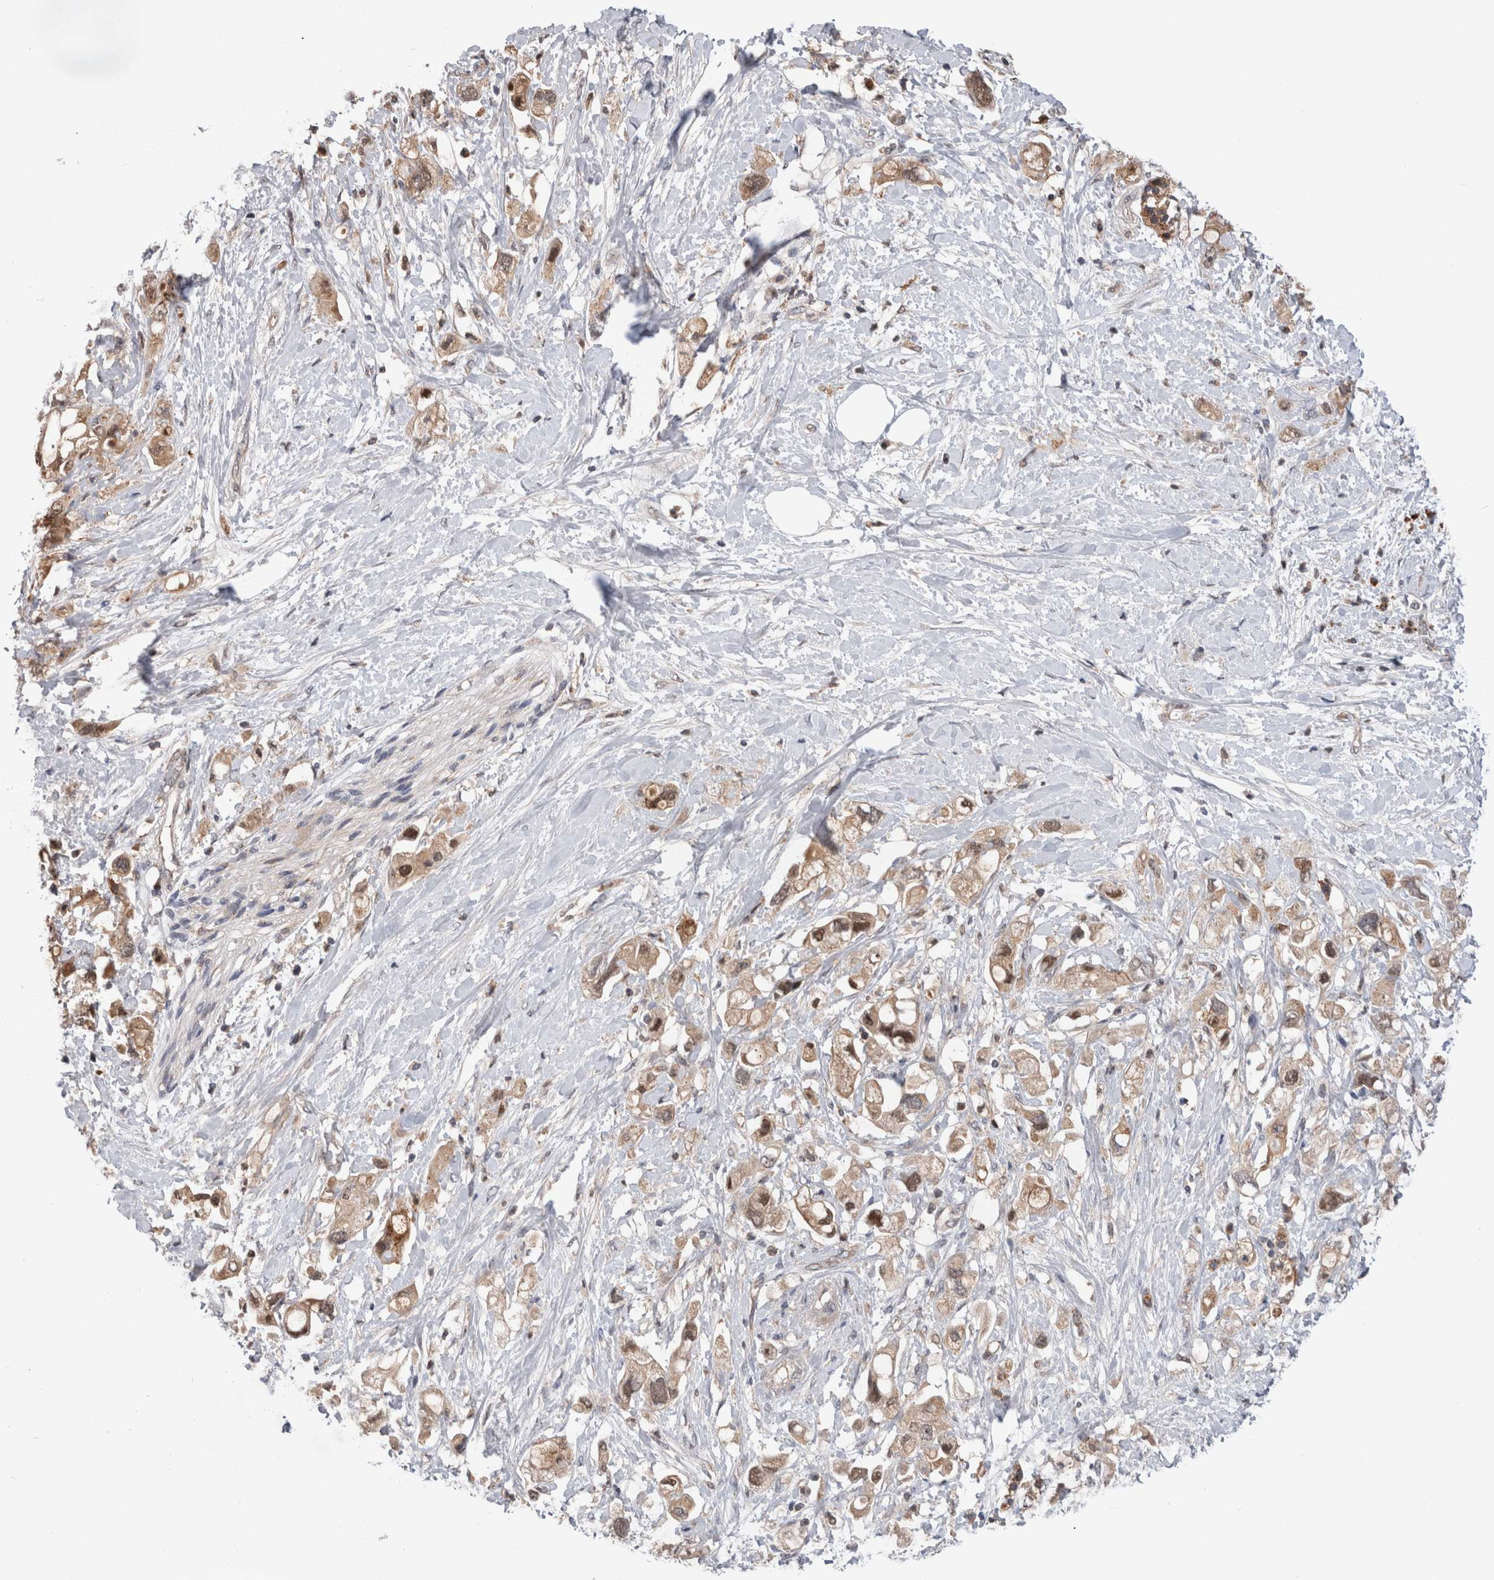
{"staining": {"intensity": "moderate", "quantity": ">75%", "location": "cytoplasmic/membranous"}, "tissue": "pancreatic cancer", "cell_type": "Tumor cells", "image_type": "cancer", "snomed": [{"axis": "morphology", "description": "Adenocarcinoma, NOS"}, {"axis": "topography", "description": "Pancreas"}], "caption": "Tumor cells exhibit medium levels of moderate cytoplasmic/membranous staining in about >75% of cells in pancreatic cancer (adenocarcinoma). Nuclei are stained in blue.", "gene": "MRPL37", "patient": {"sex": "female", "age": 56}}